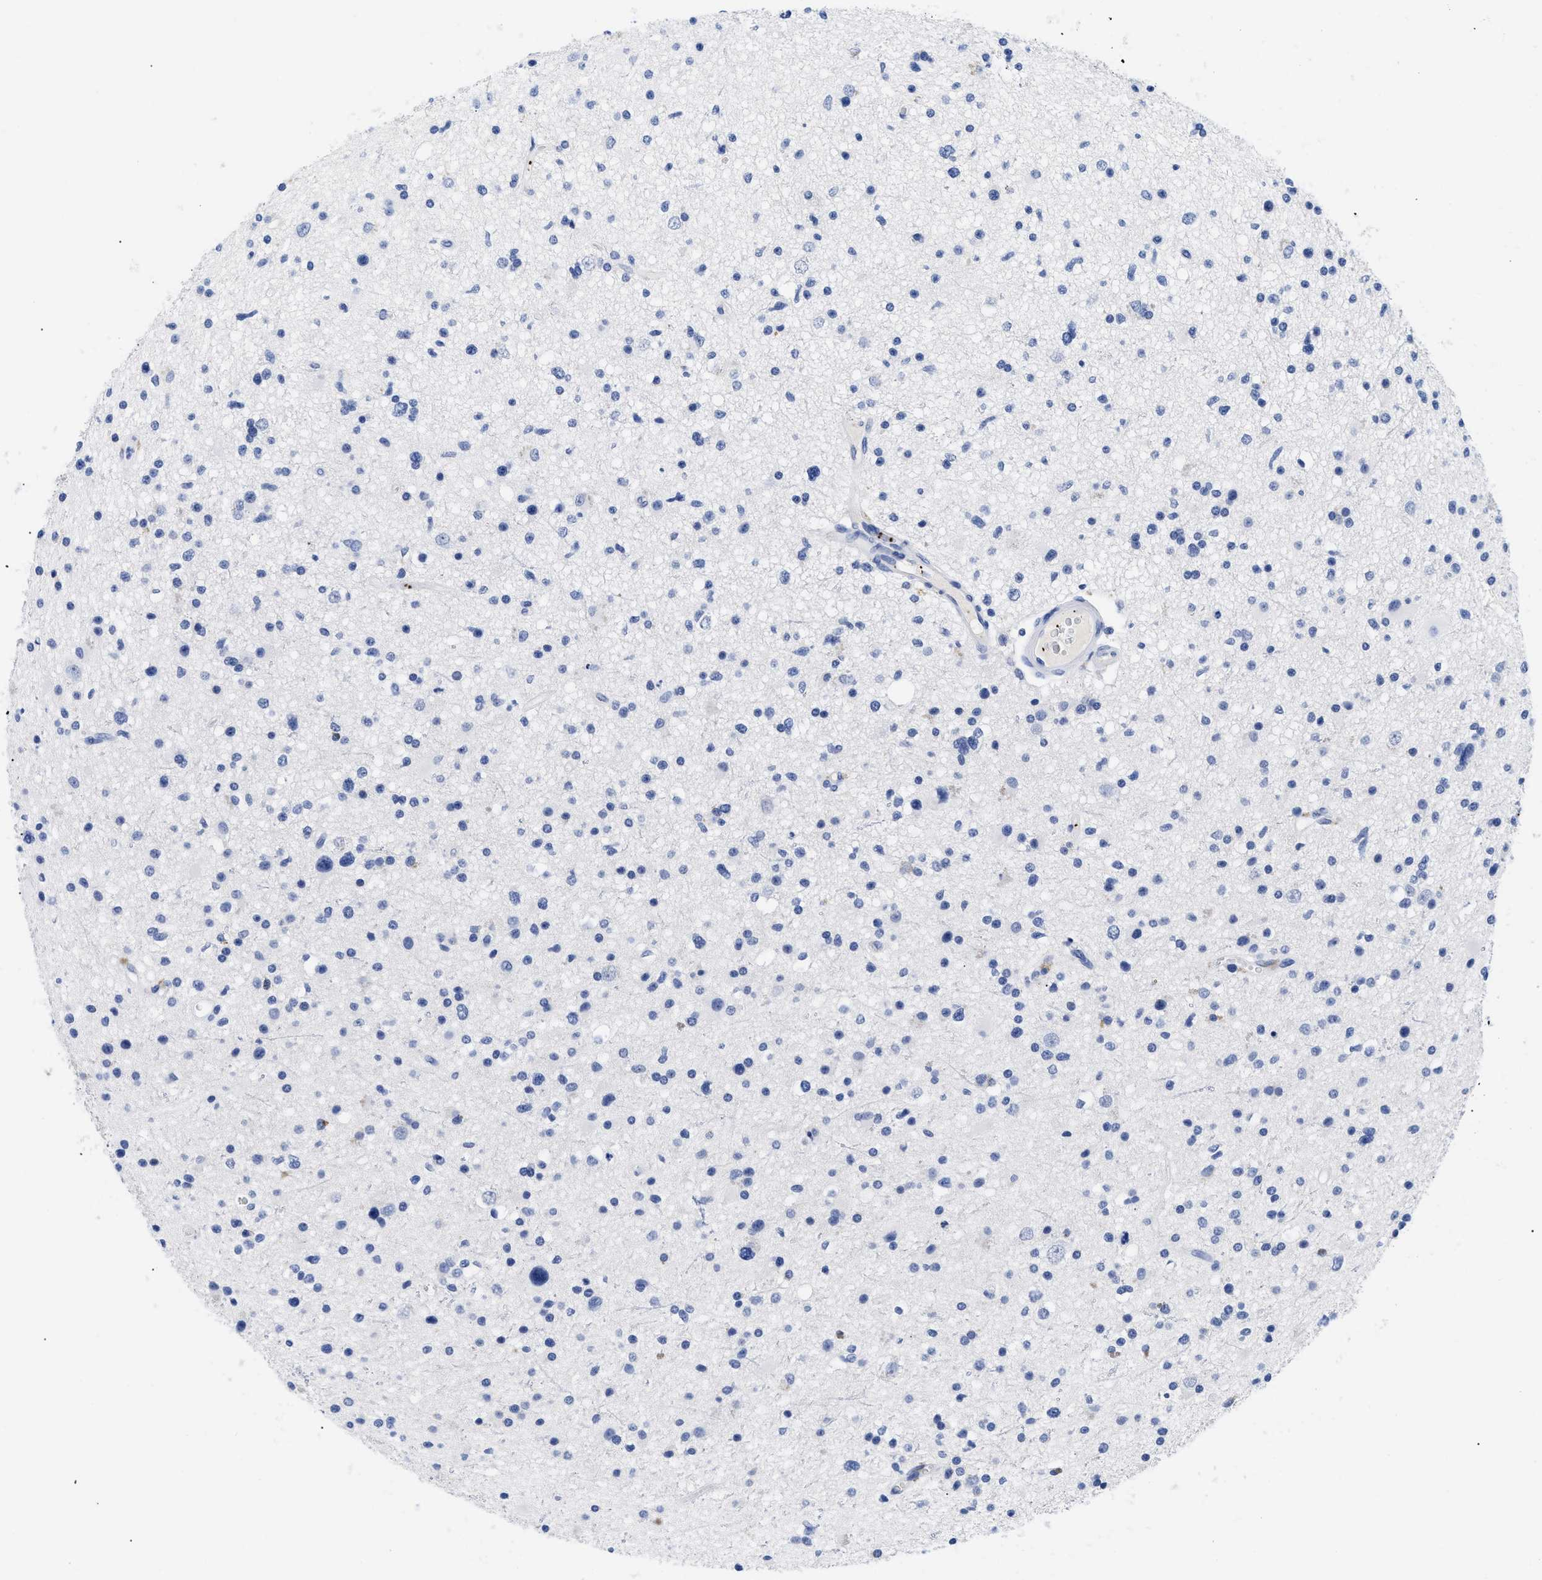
{"staining": {"intensity": "negative", "quantity": "none", "location": "none"}, "tissue": "glioma", "cell_type": "Tumor cells", "image_type": "cancer", "snomed": [{"axis": "morphology", "description": "Glioma, malignant, High grade"}, {"axis": "topography", "description": "Brain"}], "caption": "The micrograph reveals no significant positivity in tumor cells of glioma. (DAB immunohistochemistry visualized using brightfield microscopy, high magnification).", "gene": "TREML1", "patient": {"sex": "male", "age": 33}}